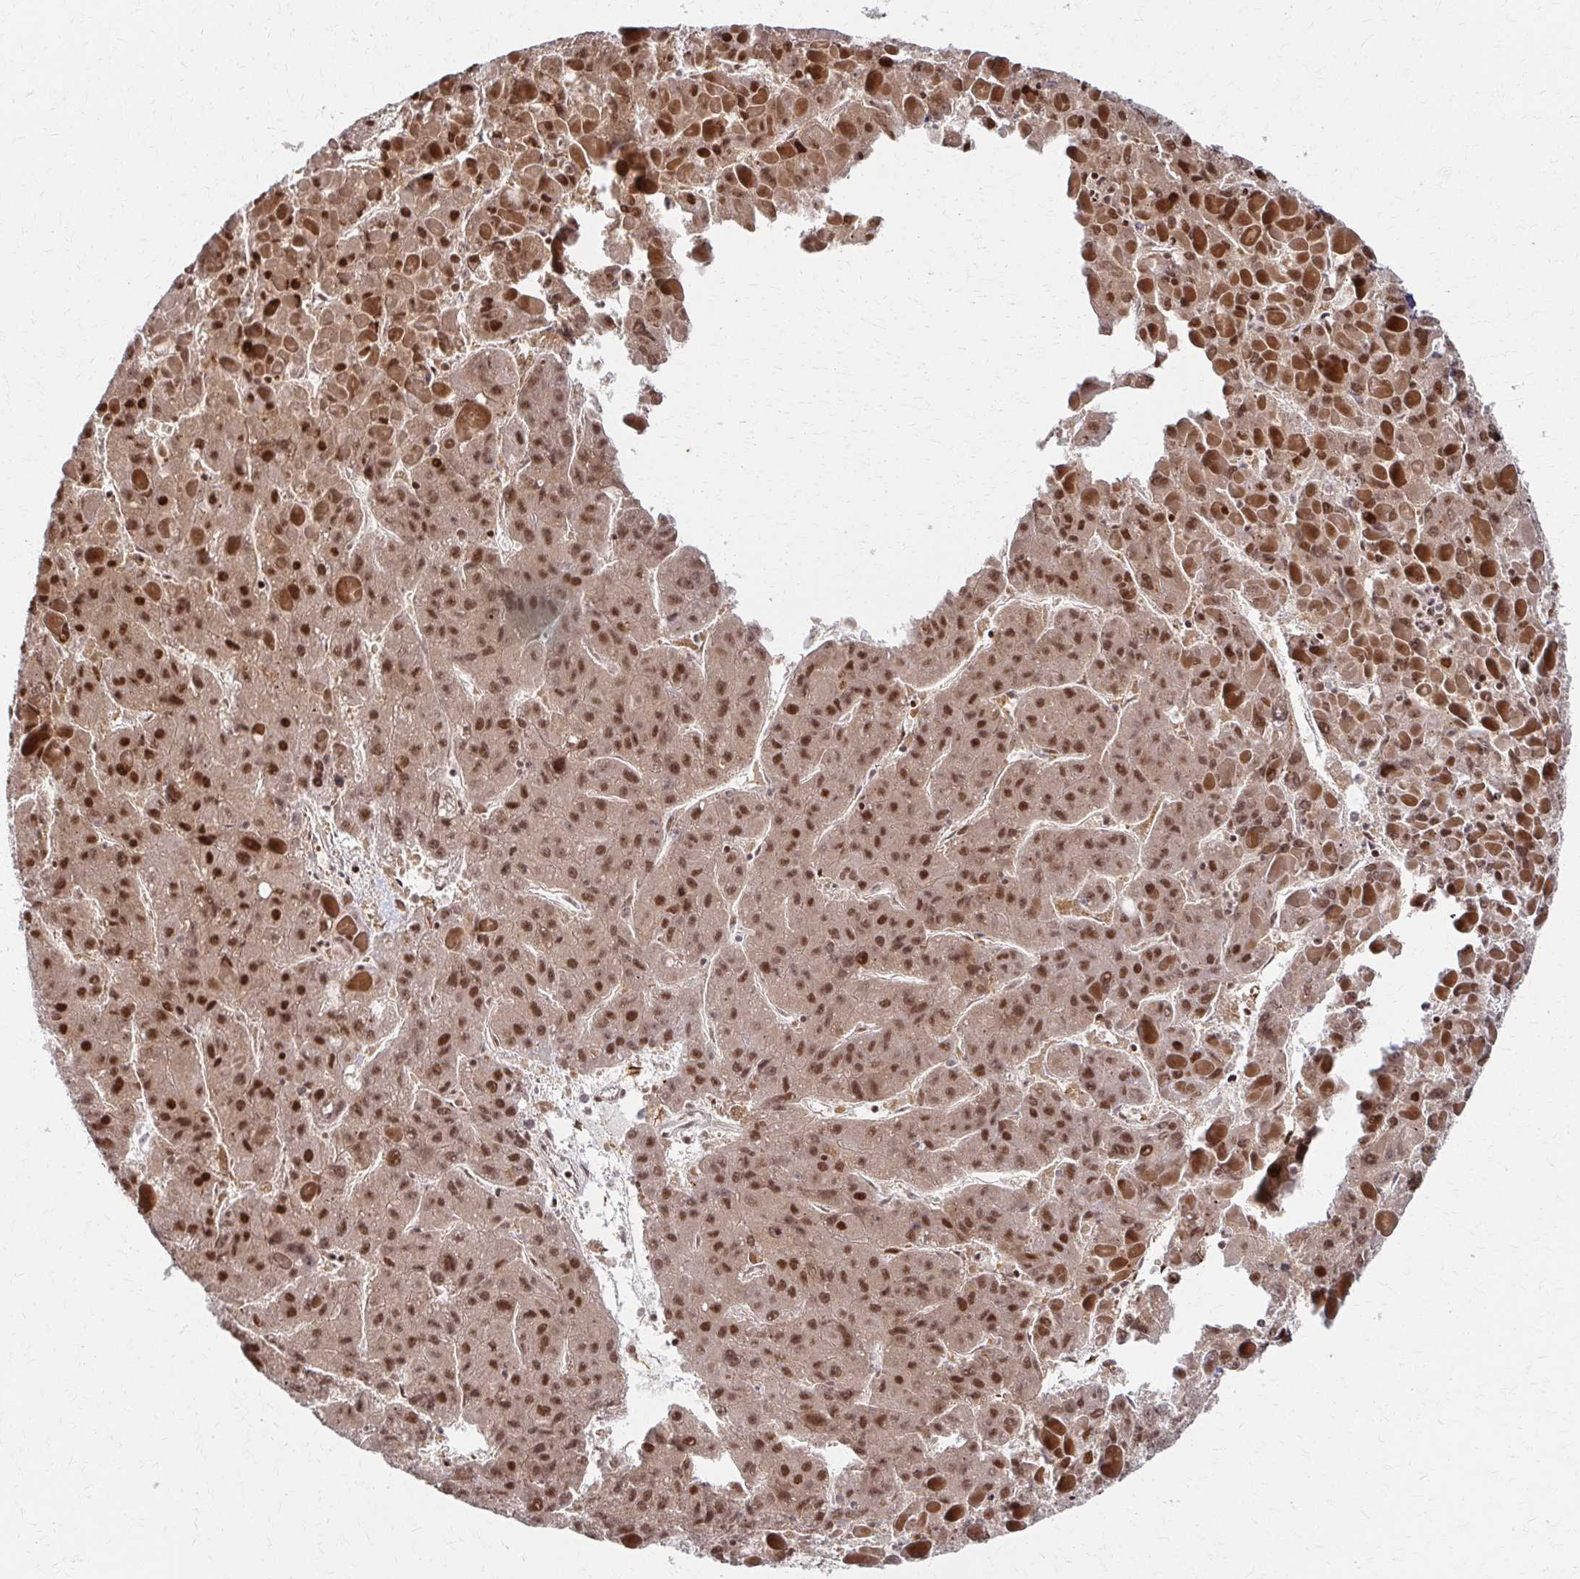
{"staining": {"intensity": "moderate", "quantity": ">75%", "location": "nuclear"}, "tissue": "liver cancer", "cell_type": "Tumor cells", "image_type": "cancer", "snomed": [{"axis": "morphology", "description": "Carcinoma, Hepatocellular, NOS"}, {"axis": "topography", "description": "Liver"}], "caption": "Immunohistochemistry (IHC) (DAB (3,3'-diaminobenzidine)) staining of hepatocellular carcinoma (liver) reveals moderate nuclear protein staining in about >75% of tumor cells.", "gene": "PSMD7", "patient": {"sex": "female", "age": 82}}